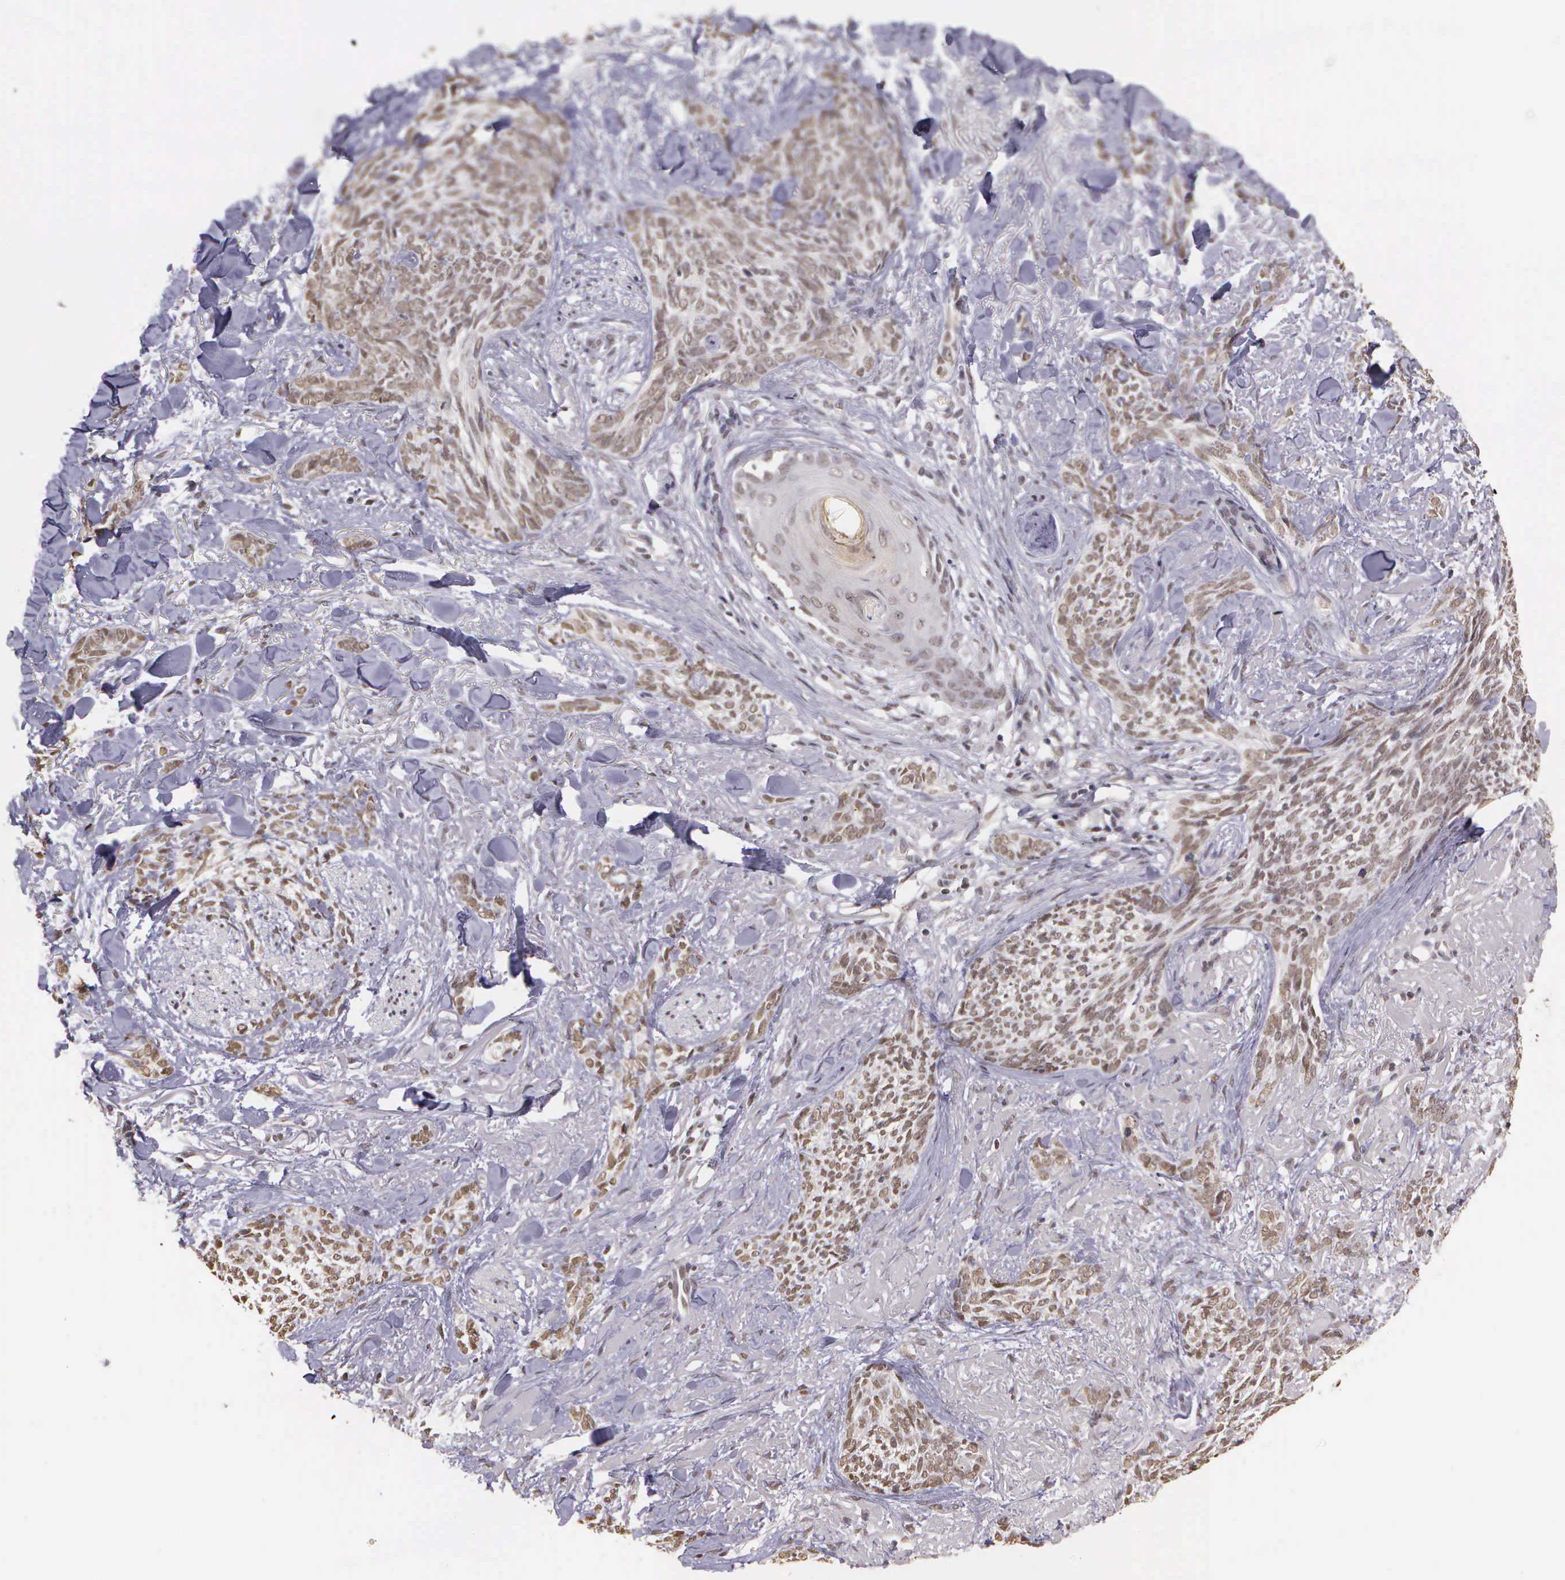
{"staining": {"intensity": "negative", "quantity": "none", "location": "none"}, "tissue": "skin cancer", "cell_type": "Tumor cells", "image_type": "cancer", "snomed": [{"axis": "morphology", "description": "Basal cell carcinoma"}, {"axis": "topography", "description": "Skin"}], "caption": "This is an immunohistochemistry histopathology image of skin basal cell carcinoma. There is no positivity in tumor cells.", "gene": "ARMCX5", "patient": {"sex": "female", "age": 81}}